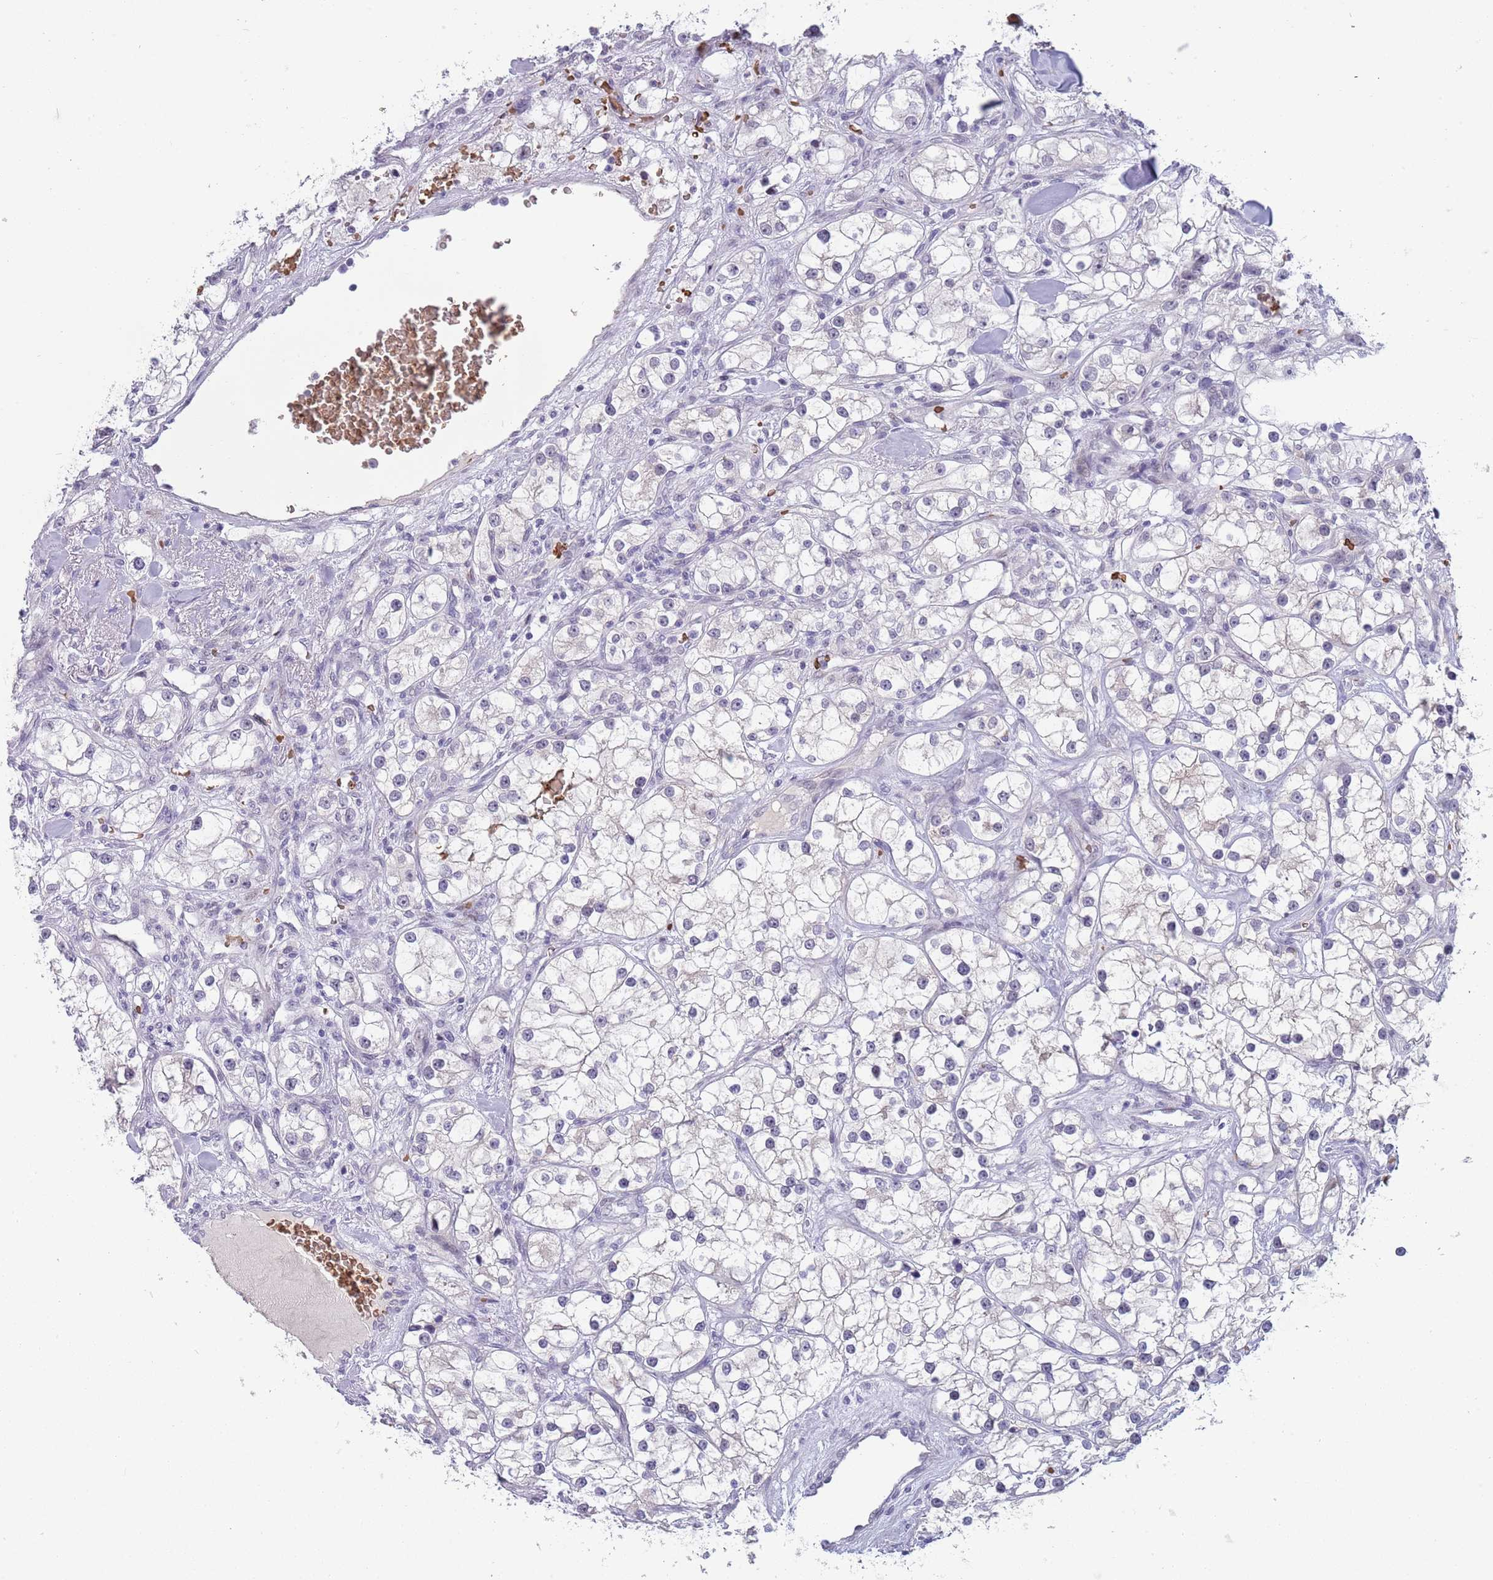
{"staining": {"intensity": "negative", "quantity": "none", "location": "none"}, "tissue": "renal cancer", "cell_type": "Tumor cells", "image_type": "cancer", "snomed": [{"axis": "morphology", "description": "Adenocarcinoma, NOS"}, {"axis": "topography", "description": "Kidney"}], "caption": "The histopathology image shows no staining of tumor cells in renal adenocarcinoma.", "gene": "LYPD6B", "patient": {"sex": "male", "age": 77}}